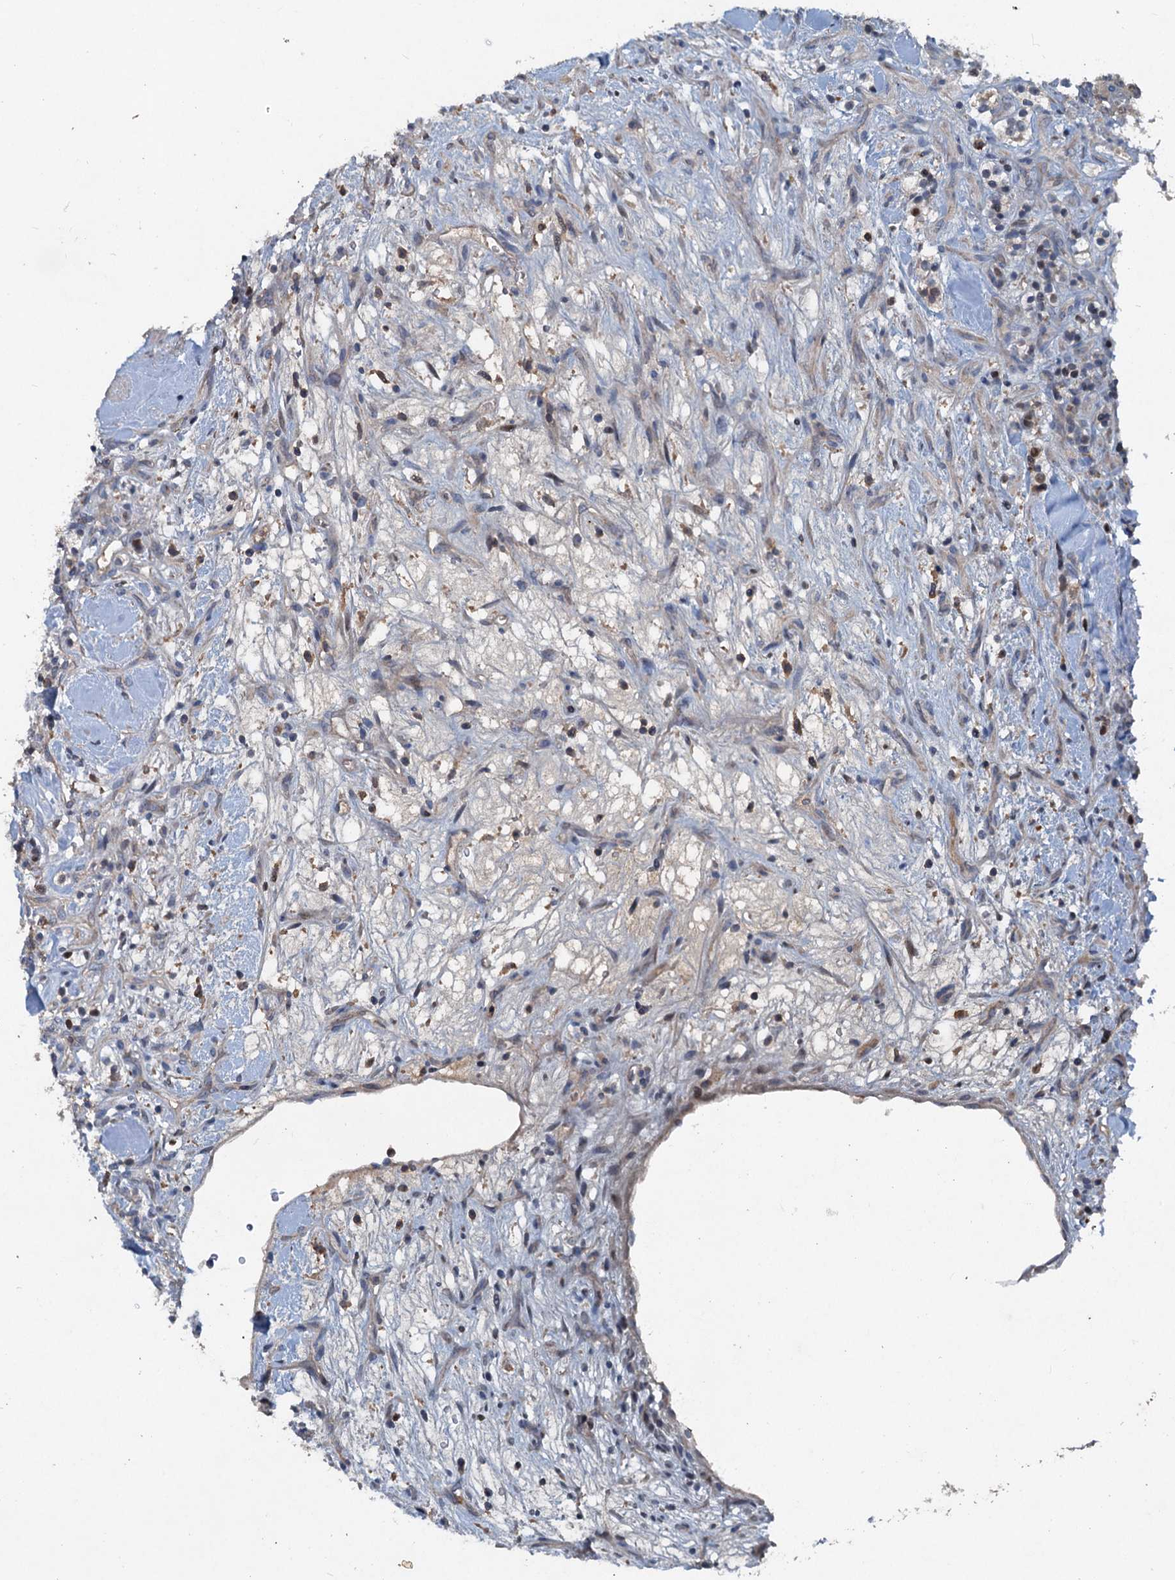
{"staining": {"intensity": "negative", "quantity": "none", "location": "none"}, "tissue": "renal cancer", "cell_type": "Tumor cells", "image_type": "cancer", "snomed": [{"axis": "morphology", "description": "Adenocarcinoma, NOS"}, {"axis": "topography", "description": "Kidney"}], "caption": "This is an immunohistochemistry (IHC) micrograph of human adenocarcinoma (renal). There is no staining in tumor cells.", "gene": "TAPBPL", "patient": {"sex": "male", "age": 77}}